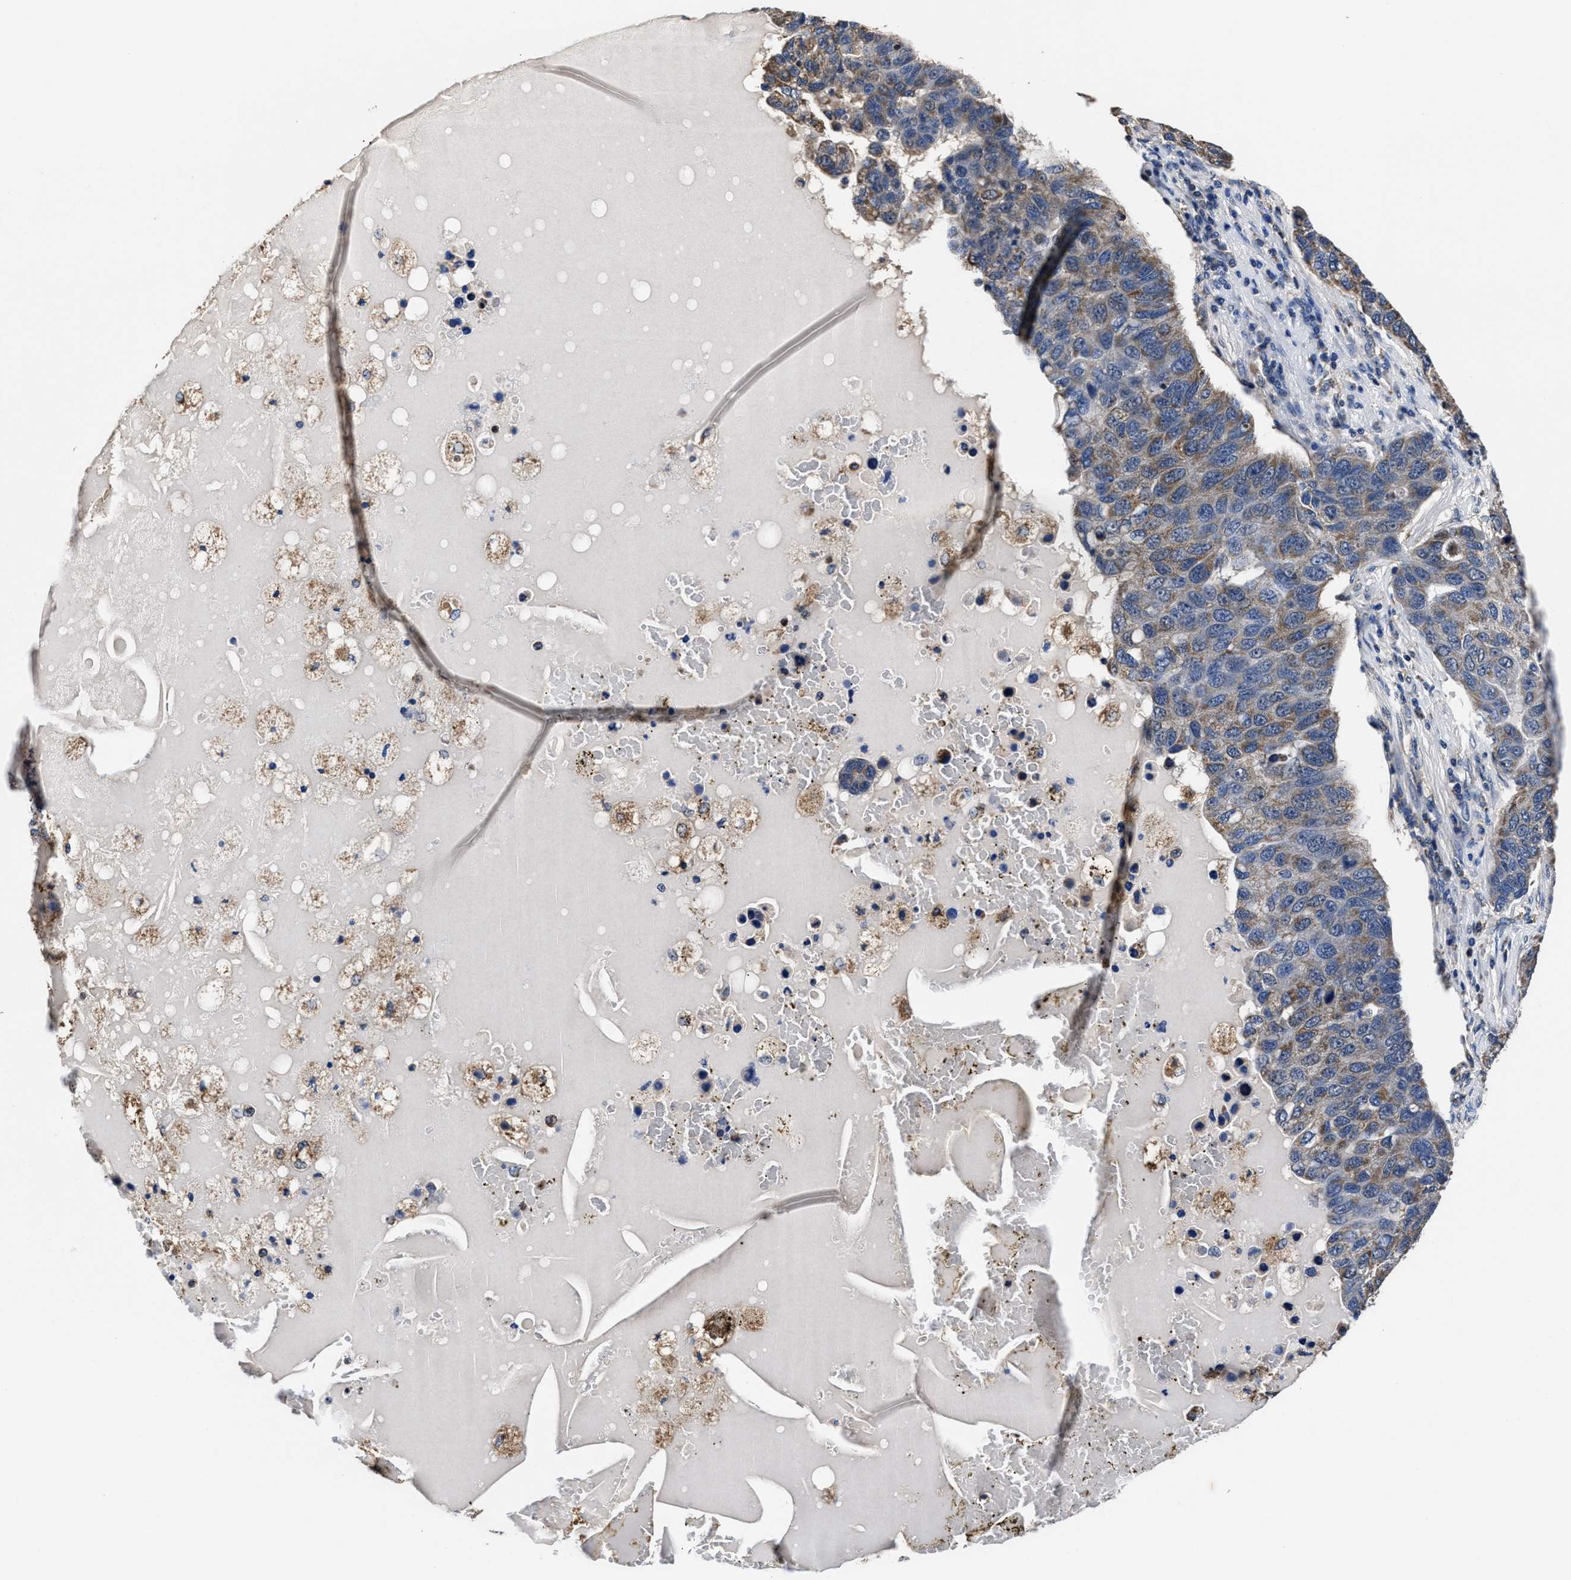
{"staining": {"intensity": "weak", "quantity": "25%-75%", "location": "cytoplasmic/membranous"}, "tissue": "pancreatic cancer", "cell_type": "Tumor cells", "image_type": "cancer", "snomed": [{"axis": "morphology", "description": "Adenocarcinoma, NOS"}, {"axis": "topography", "description": "Pancreas"}], "caption": "Pancreatic cancer was stained to show a protein in brown. There is low levels of weak cytoplasmic/membranous positivity in approximately 25%-75% of tumor cells.", "gene": "ACLY", "patient": {"sex": "female", "age": 61}}